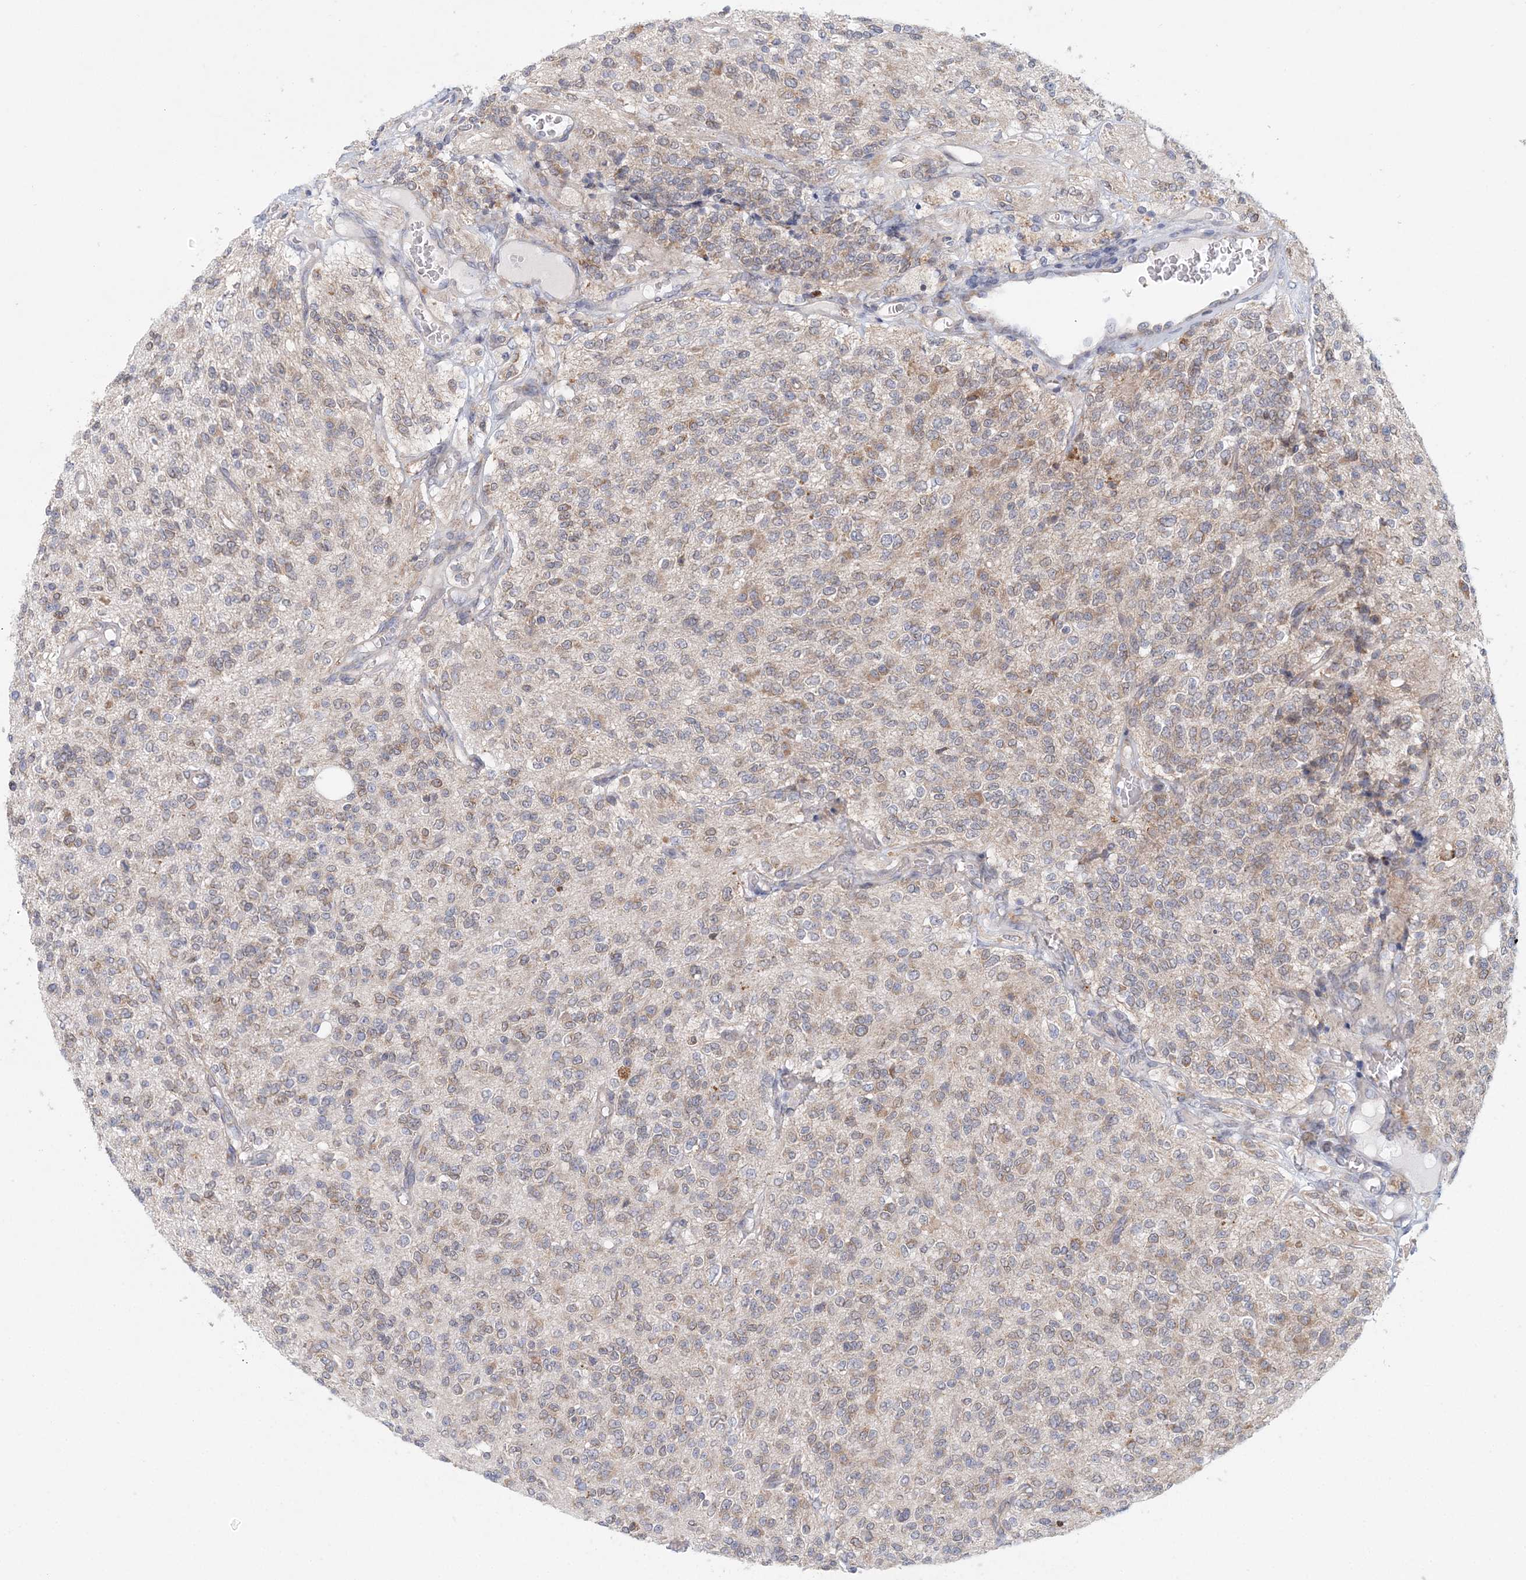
{"staining": {"intensity": "weak", "quantity": ">75%", "location": "cytoplasmic/membranous"}, "tissue": "glioma", "cell_type": "Tumor cells", "image_type": "cancer", "snomed": [{"axis": "morphology", "description": "Glioma, malignant, High grade"}, {"axis": "topography", "description": "Brain"}], "caption": "Glioma tissue demonstrates weak cytoplasmic/membranous expression in approximately >75% of tumor cells, visualized by immunohistochemistry.", "gene": "PCYOX1L", "patient": {"sex": "male", "age": 34}}